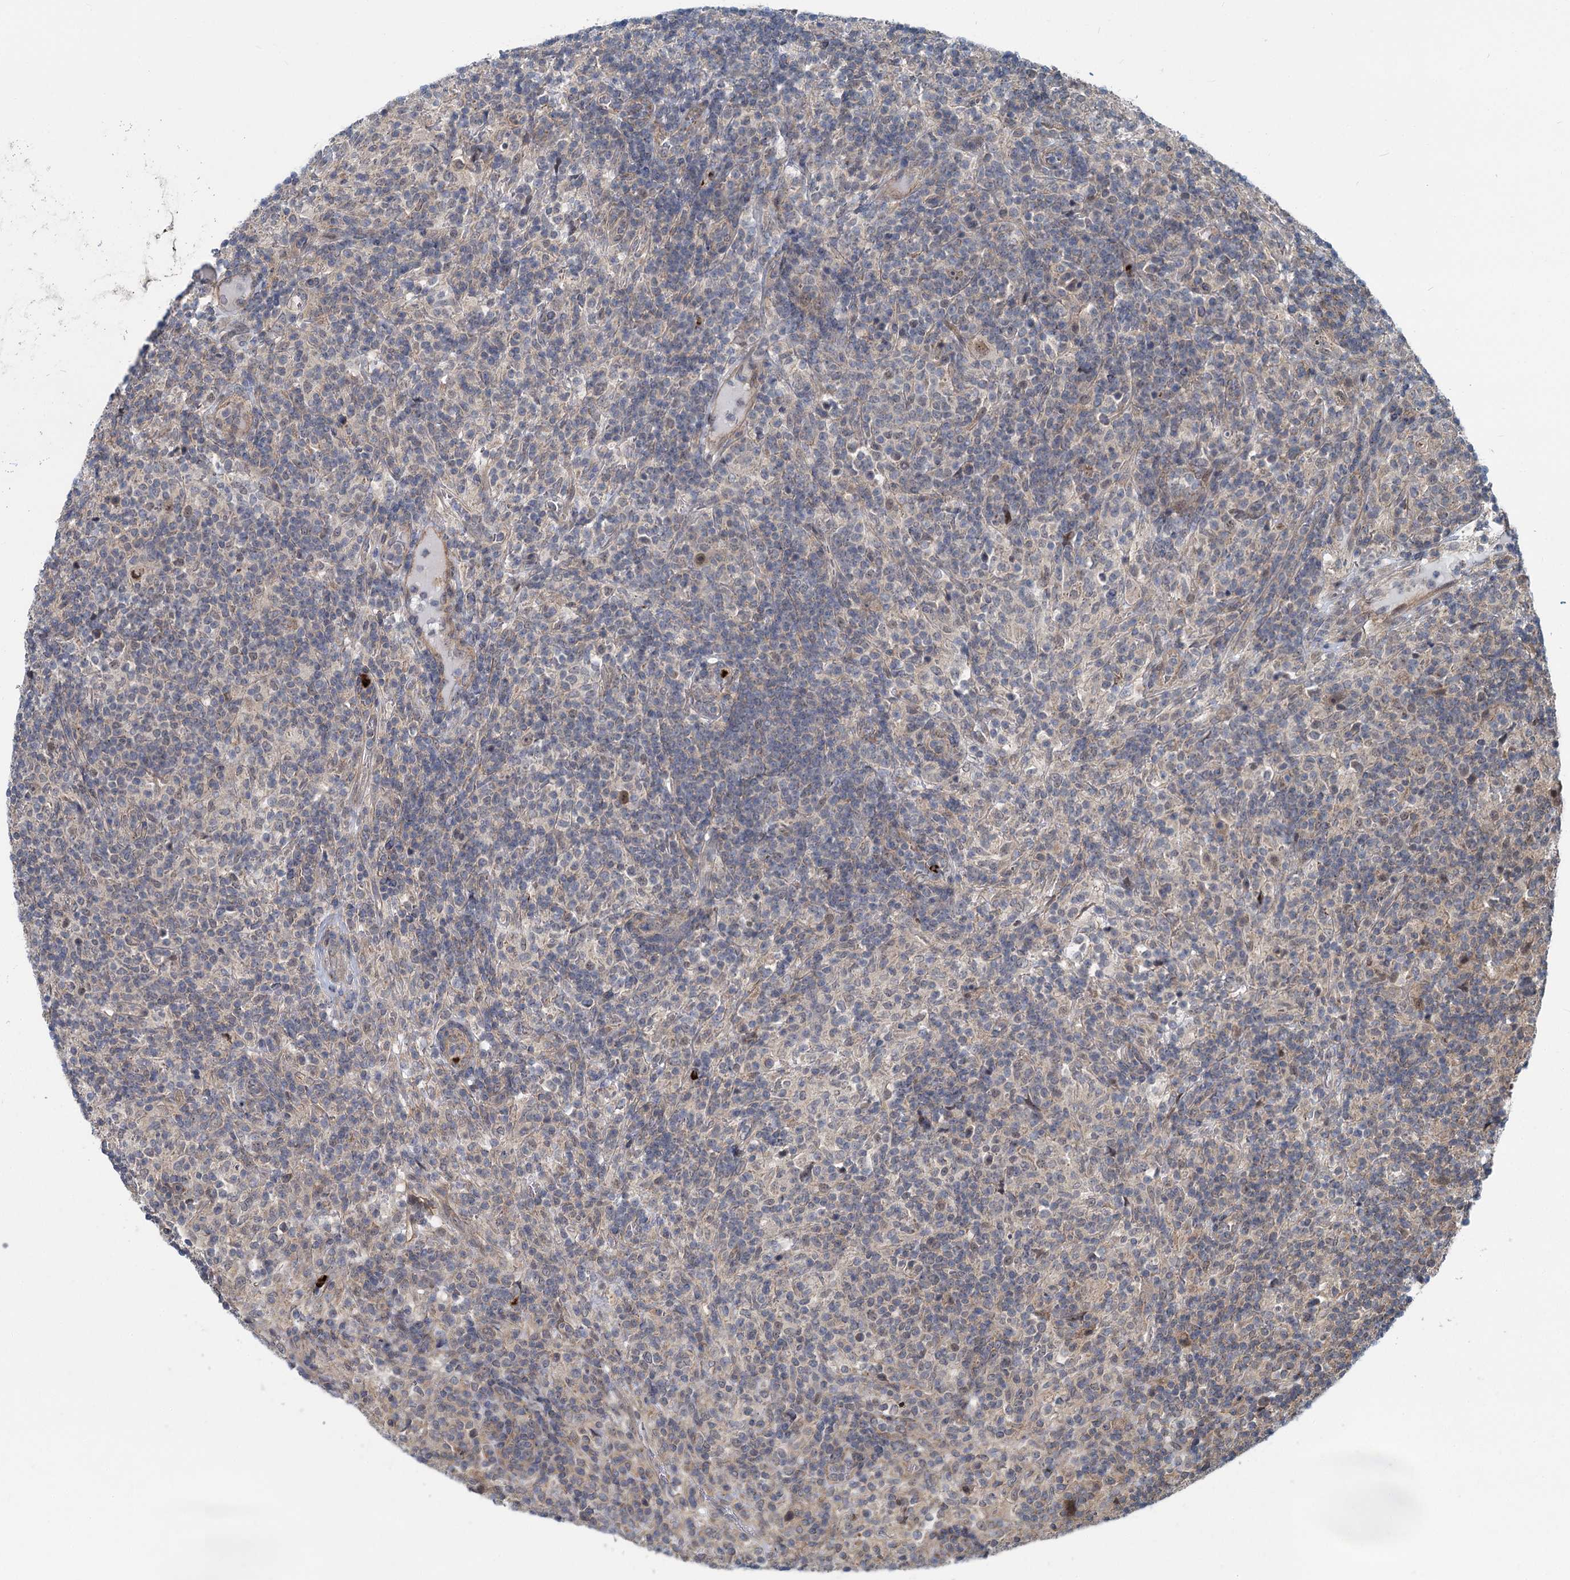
{"staining": {"intensity": "weak", "quantity": "25%-75%", "location": "nuclear"}, "tissue": "lymphoma", "cell_type": "Tumor cells", "image_type": "cancer", "snomed": [{"axis": "morphology", "description": "Hodgkin's disease, NOS"}, {"axis": "topography", "description": "Lymph node"}], "caption": "Immunohistochemical staining of human Hodgkin's disease displays weak nuclear protein staining in about 25%-75% of tumor cells.", "gene": "ADCY2", "patient": {"sex": "male", "age": 70}}